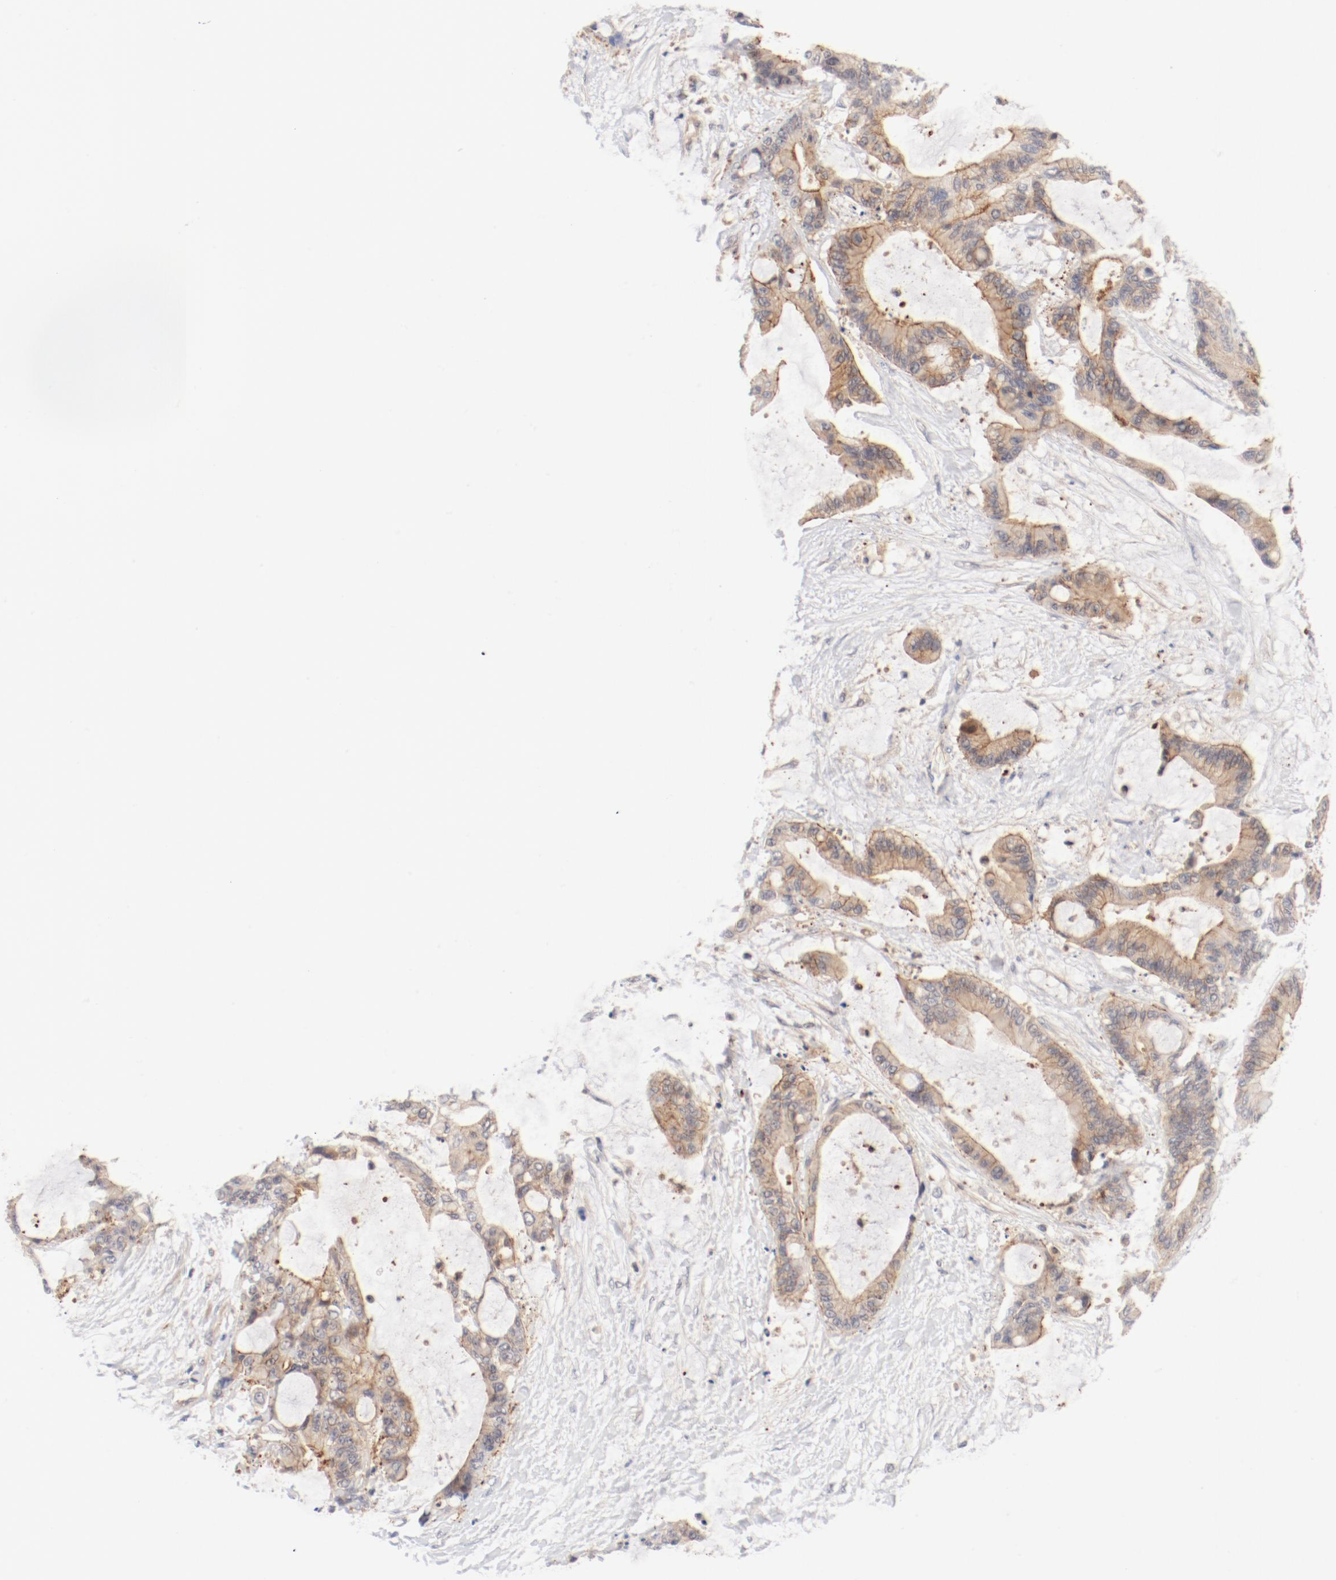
{"staining": {"intensity": "moderate", "quantity": ">75%", "location": "cytoplasmic/membranous"}, "tissue": "liver cancer", "cell_type": "Tumor cells", "image_type": "cancer", "snomed": [{"axis": "morphology", "description": "Cholangiocarcinoma"}, {"axis": "topography", "description": "Liver"}], "caption": "Tumor cells display moderate cytoplasmic/membranous staining in about >75% of cells in liver cancer.", "gene": "ZNF267", "patient": {"sex": "female", "age": 73}}